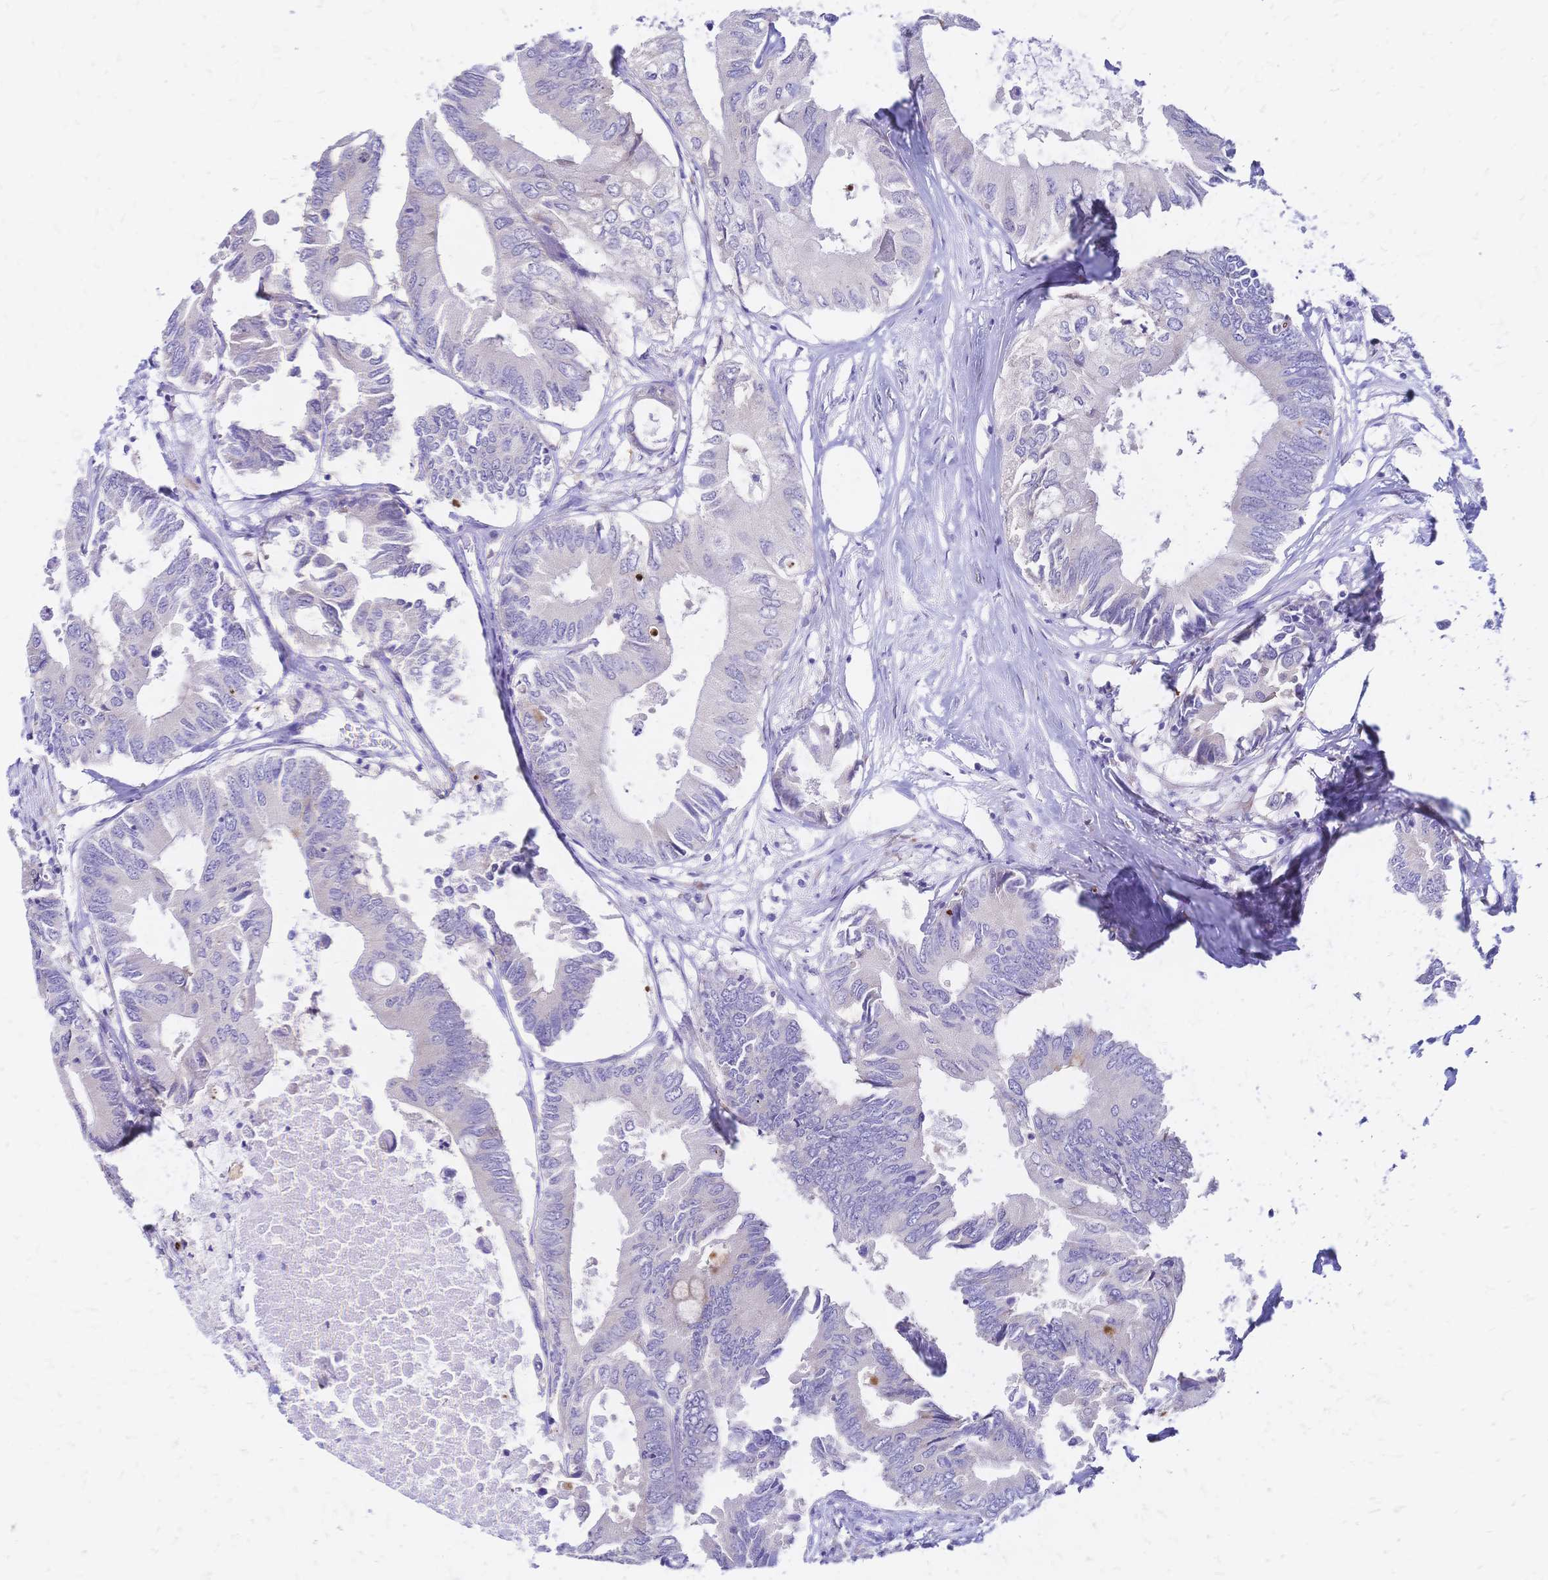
{"staining": {"intensity": "negative", "quantity": "none", "location": "none"}, "tissue": "colorectal cancer", "cell_type": "Tumor cells", "image_type": "cancer", "snomed": [{"axis": "morphology", "description": "Adenocarcinoma, NOS"}, {"axis": "topography", "description": "Colon"}], "caption": "Photomicrograph shows no protein positivity in tumor cells of adenocarcinoma (colorectal) tissue.", "gene": "GRB7", "patient": {"sex": "male", "age": 71}}